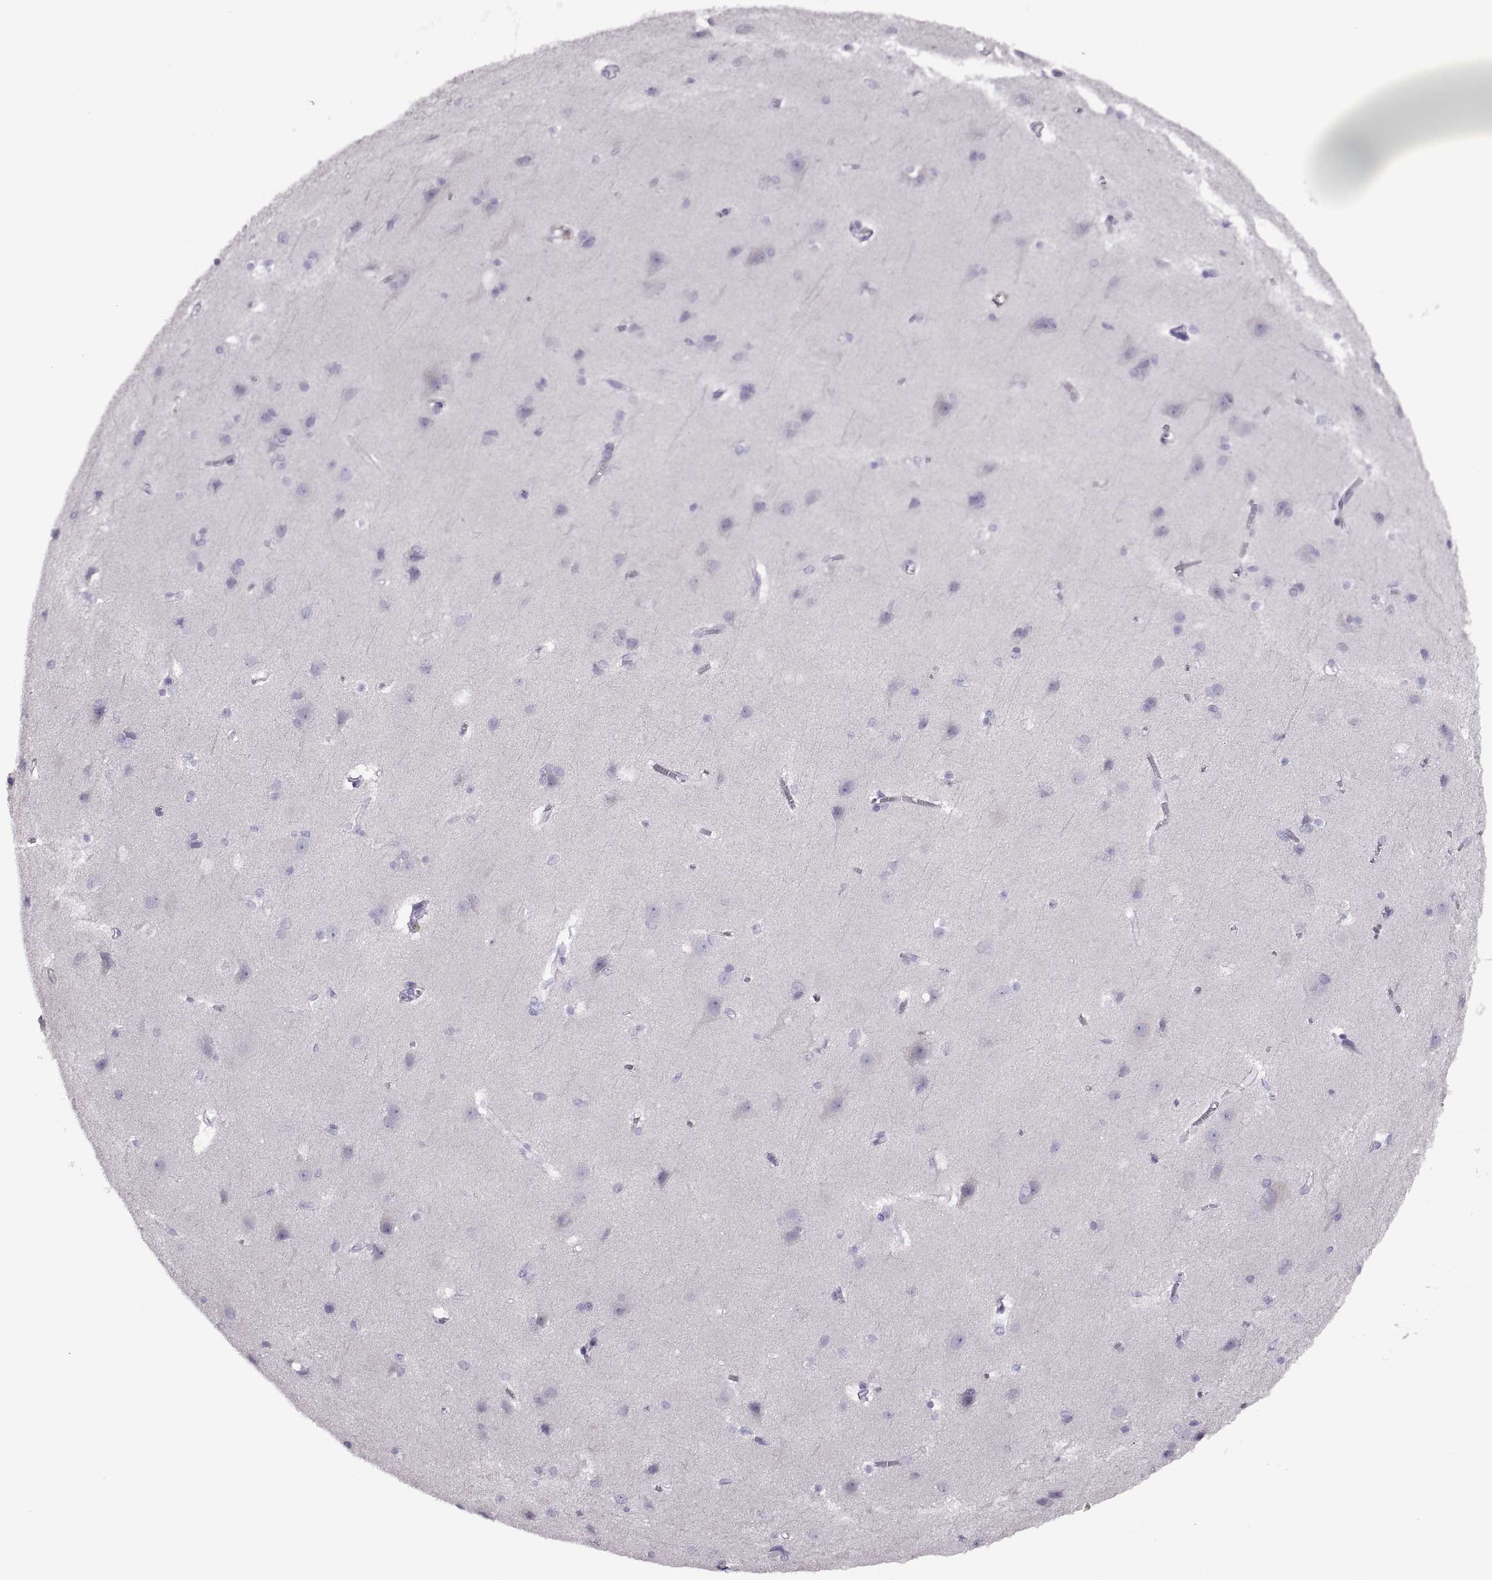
{"staining": {"intensity": "negative", "quantity": "none", "location": "none"}, "tissue": "cerebral cortex", "cell_type": "Endothelial cells", "image_type": "normal", "snomed": [{"axis": "morphology", "description": "Normal tissue, NOS"}, {"axis": "topography", "description": "Cerebral cortex"}], "caption": "This photomicrograph is of normal cerebral cortex stained with IHC to label a protein in brown with the nuclei are counter-stained blue. There is no positivity in endothelial cells. (DAB (3,3'-diaminobenzidine) immunohistochemistry, high magnification).", "gene": "CRYBB3", "patient": {"sex": "male", "age": 37}}